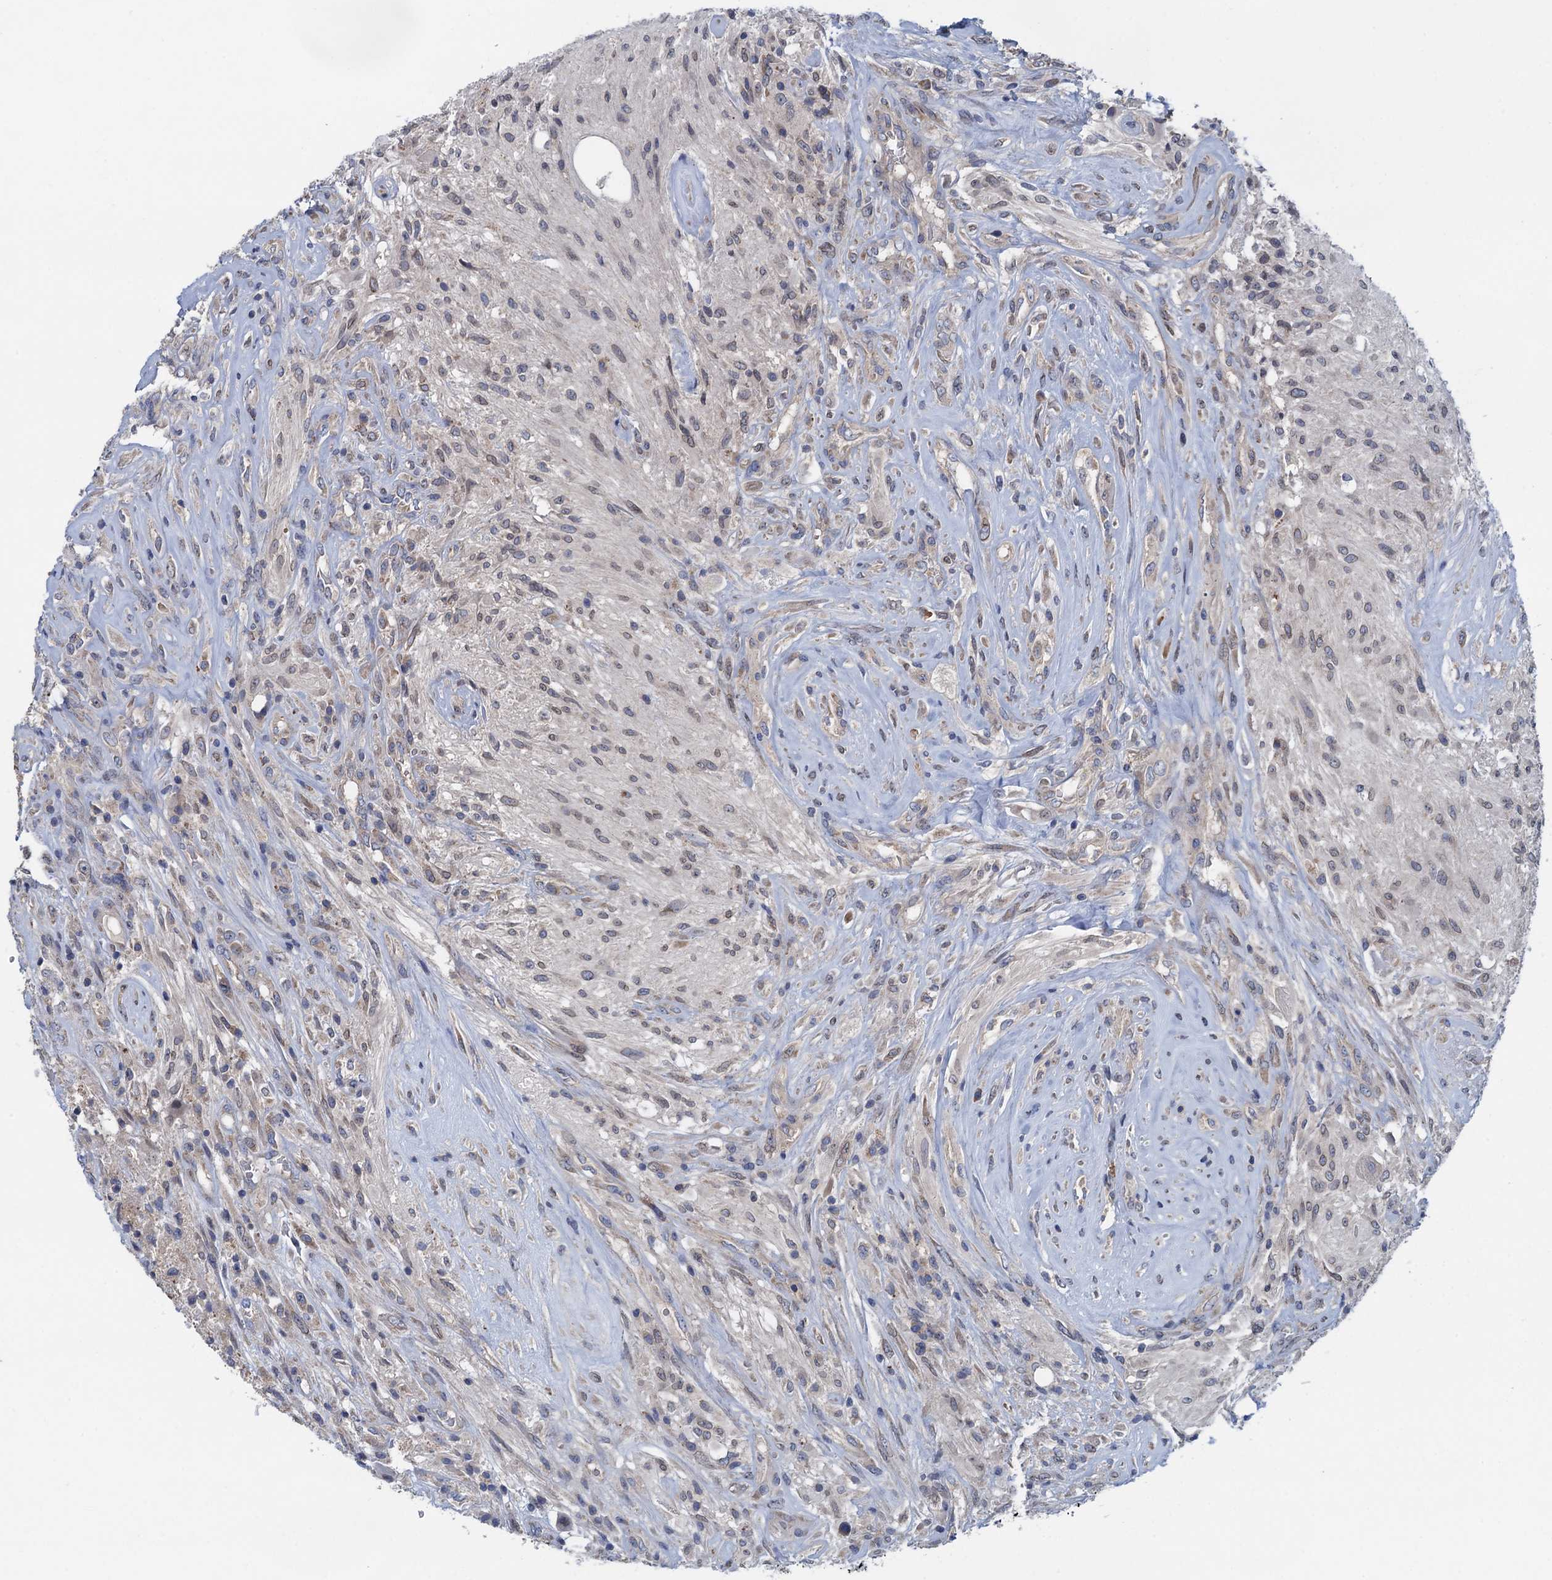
{"staining": {"intensity": "negative", "quantity": "none", "location": "none"}, "tissue": "glioma", "cell_type": "Tumor cells", "image_type": "cancer", "snomed": [{"axis": "morphology", "description": "Glioma, malignant, High grade"}, {"axis": "topography", "description": "Brain"}], "caption": "Immunohistochemical staining of glioma displays no significant positivity in tumor cells.", "gene": "CTU2", "patient": {"sex": "male", "age": 56}}